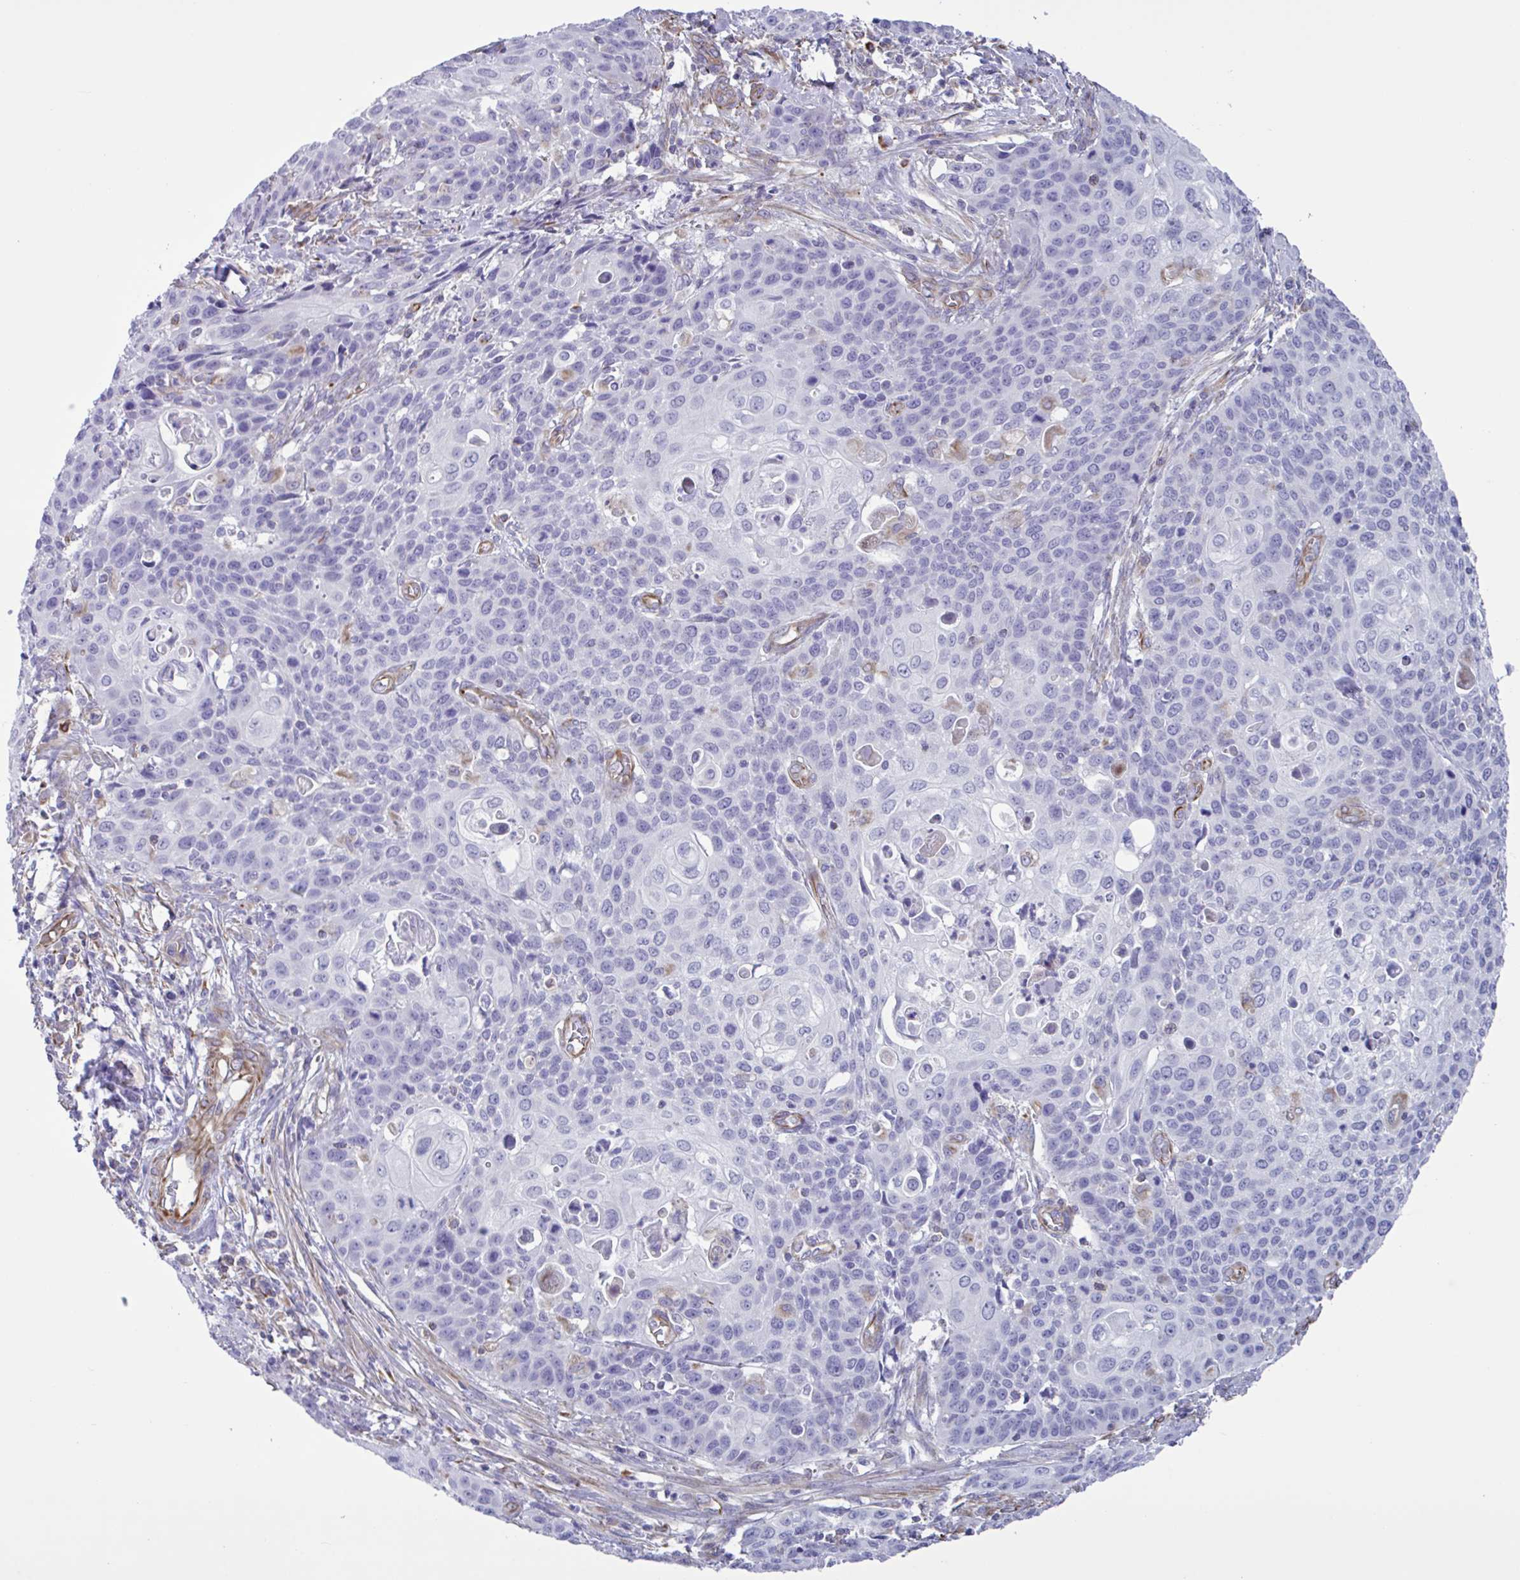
{"staining": {"intensity": "negative", "quantity": "none", "location": "none"}, "tissue": "cervical cancer", "cell_type": "Tumor cells", "image_type": "cancer", "snomed": [{"axis": "morphology", "description": "Squamous cell carcinoma, NOS"}, {"axis": "topography", "description": "Cervix"}], "caption": "High power microscopy image of an immunohistochemistry (IHC) image of cervical cancer, revealing no significant positivity in tumor cells.", "gene": "TMEM86B", "patient": {"sex": "female", "age": 65}}